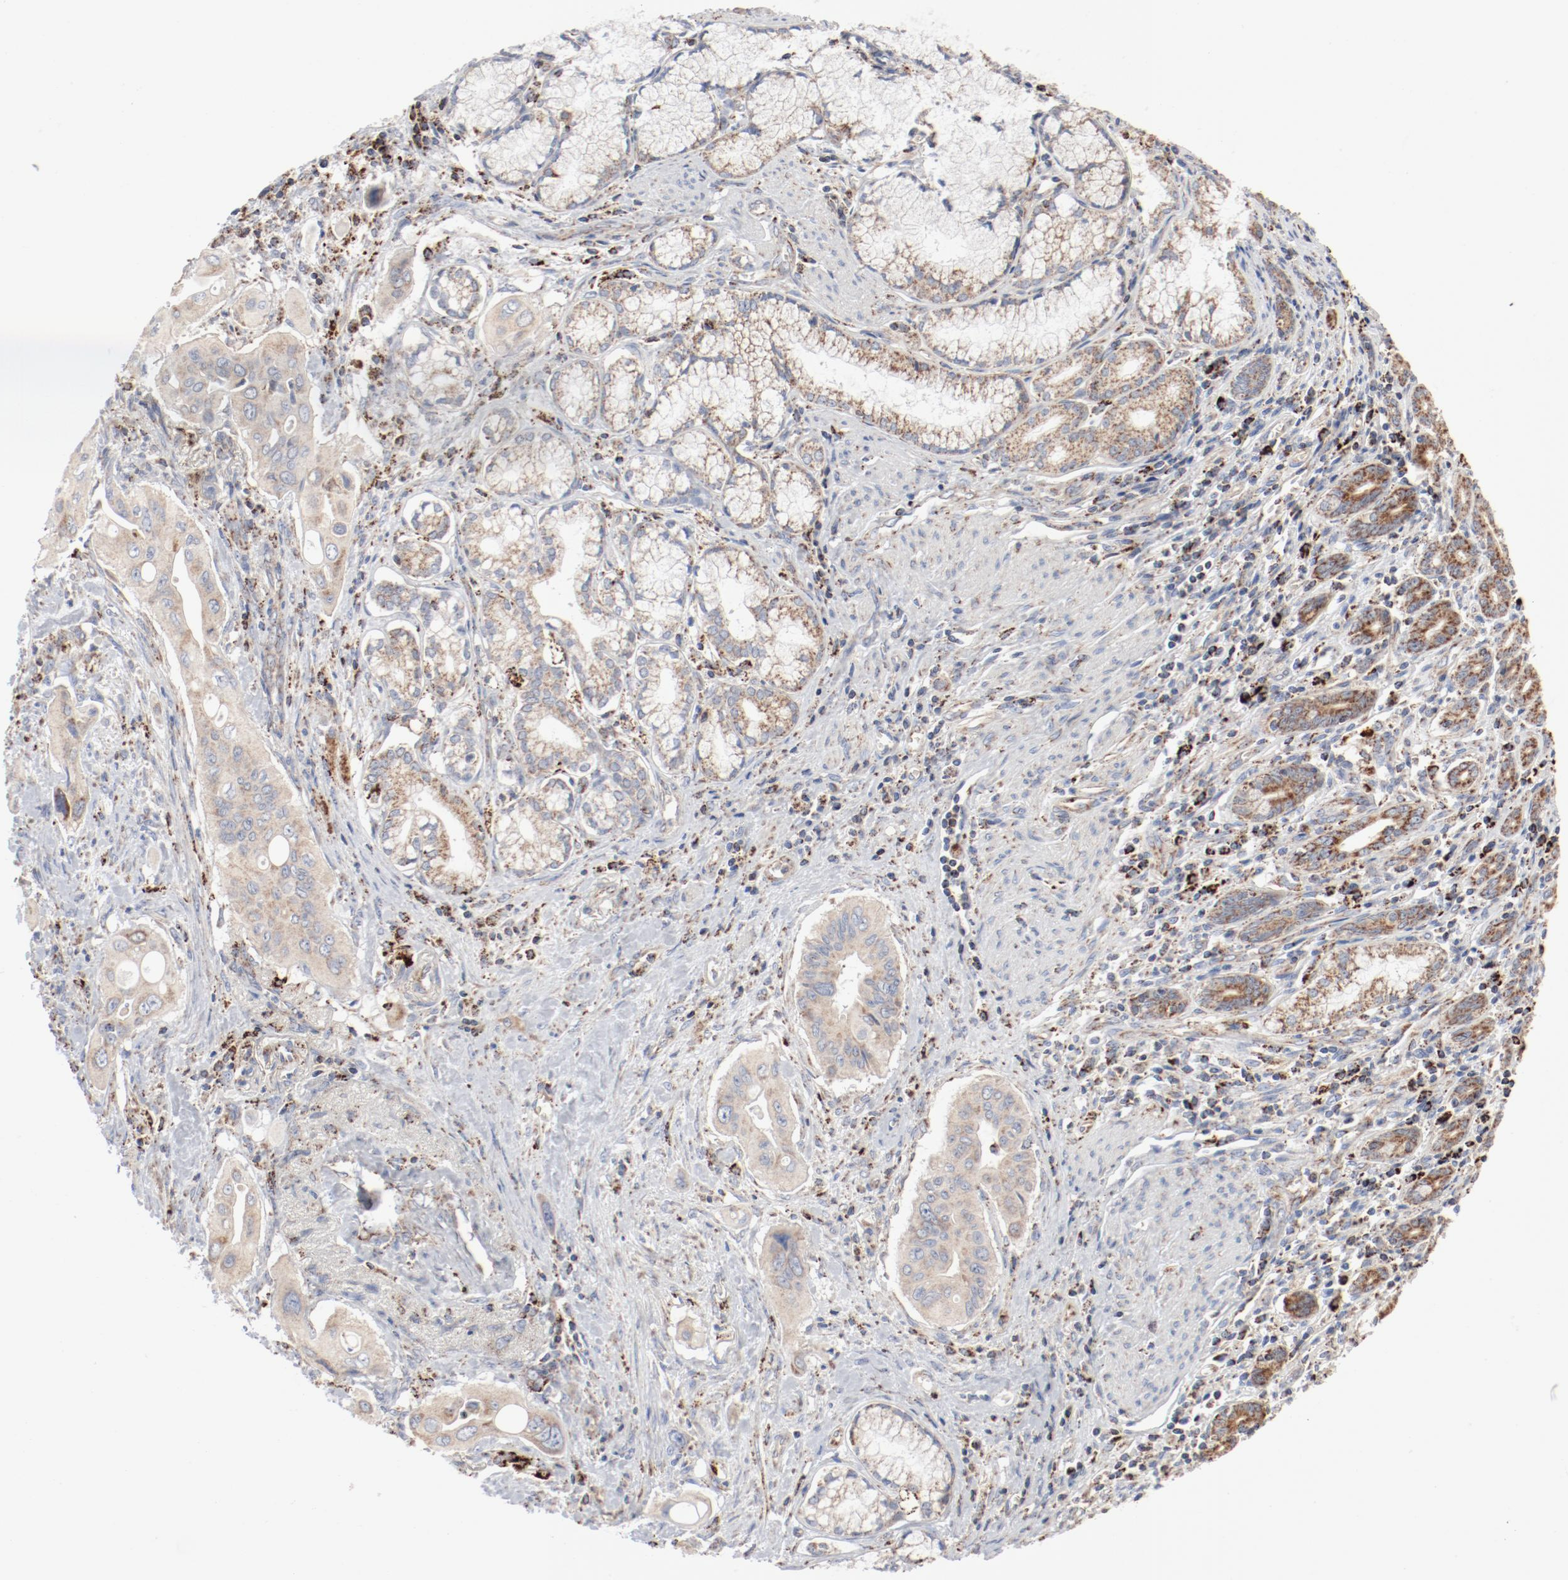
{"staining": {"intensity": "weak", "quantity": ">75%", "location": "cytoplasmic/membranous"}, "tissue": "pancreatic cancer", "cell_type": "Tumor cells", "image_type": "cancer", "snomed": [{"axis": "morphology", "description": "Adenocarcinoma, NOS"}, {"axis": "topography", "description": "Pancreas"}], "caption": "A high-resolution image shows immunohistochemistry staining of pancreatic cancer, which demonstrates weak cytoplasmic/membranous staining in about >75% of tumor cells.", "gene": "SETD3", "patient": {"sex": "male", "age": 77}}